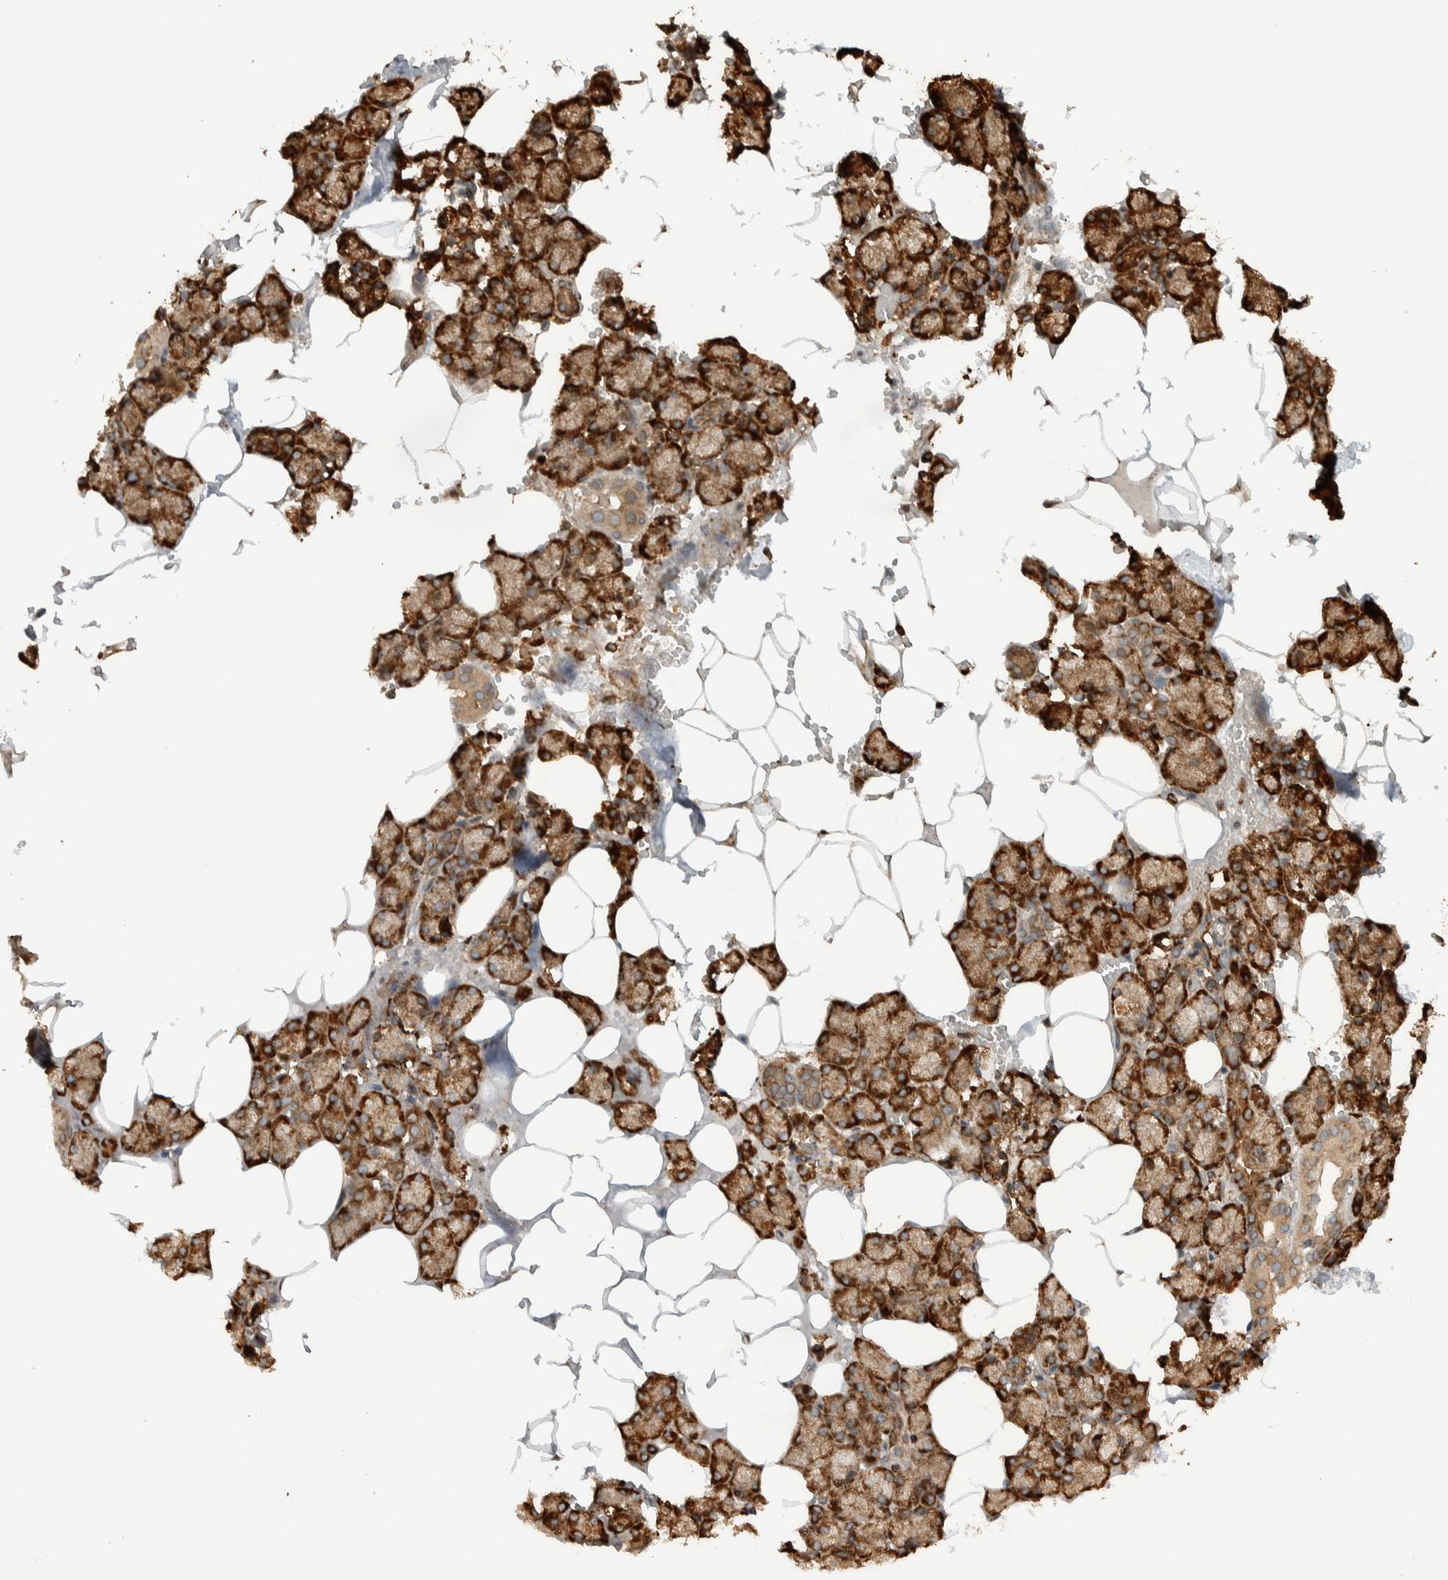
{"staining": {"intensity": "strong", "quantity": ">75%", "location": "cytoplasmic/membranous"}, "tissue": "salivary gland", "cell_type": "Glandular cells", "image_type": "normal", "snomed": [{"axis": "morphology", "description": "Normal tissue, NOS"}, {"axis": "topography", "description": "Salivary gland"}], "caption": "Salivary gland stained for a protein reveals strong cytoplasmic/membranous positivity in glandular cells. (DAB (3,3'-diaminobenzidine) IHC with brightfield microscopy, high magnification).", "gene": "CNTROB", "patient": {"sex": "male", "age": 62}}